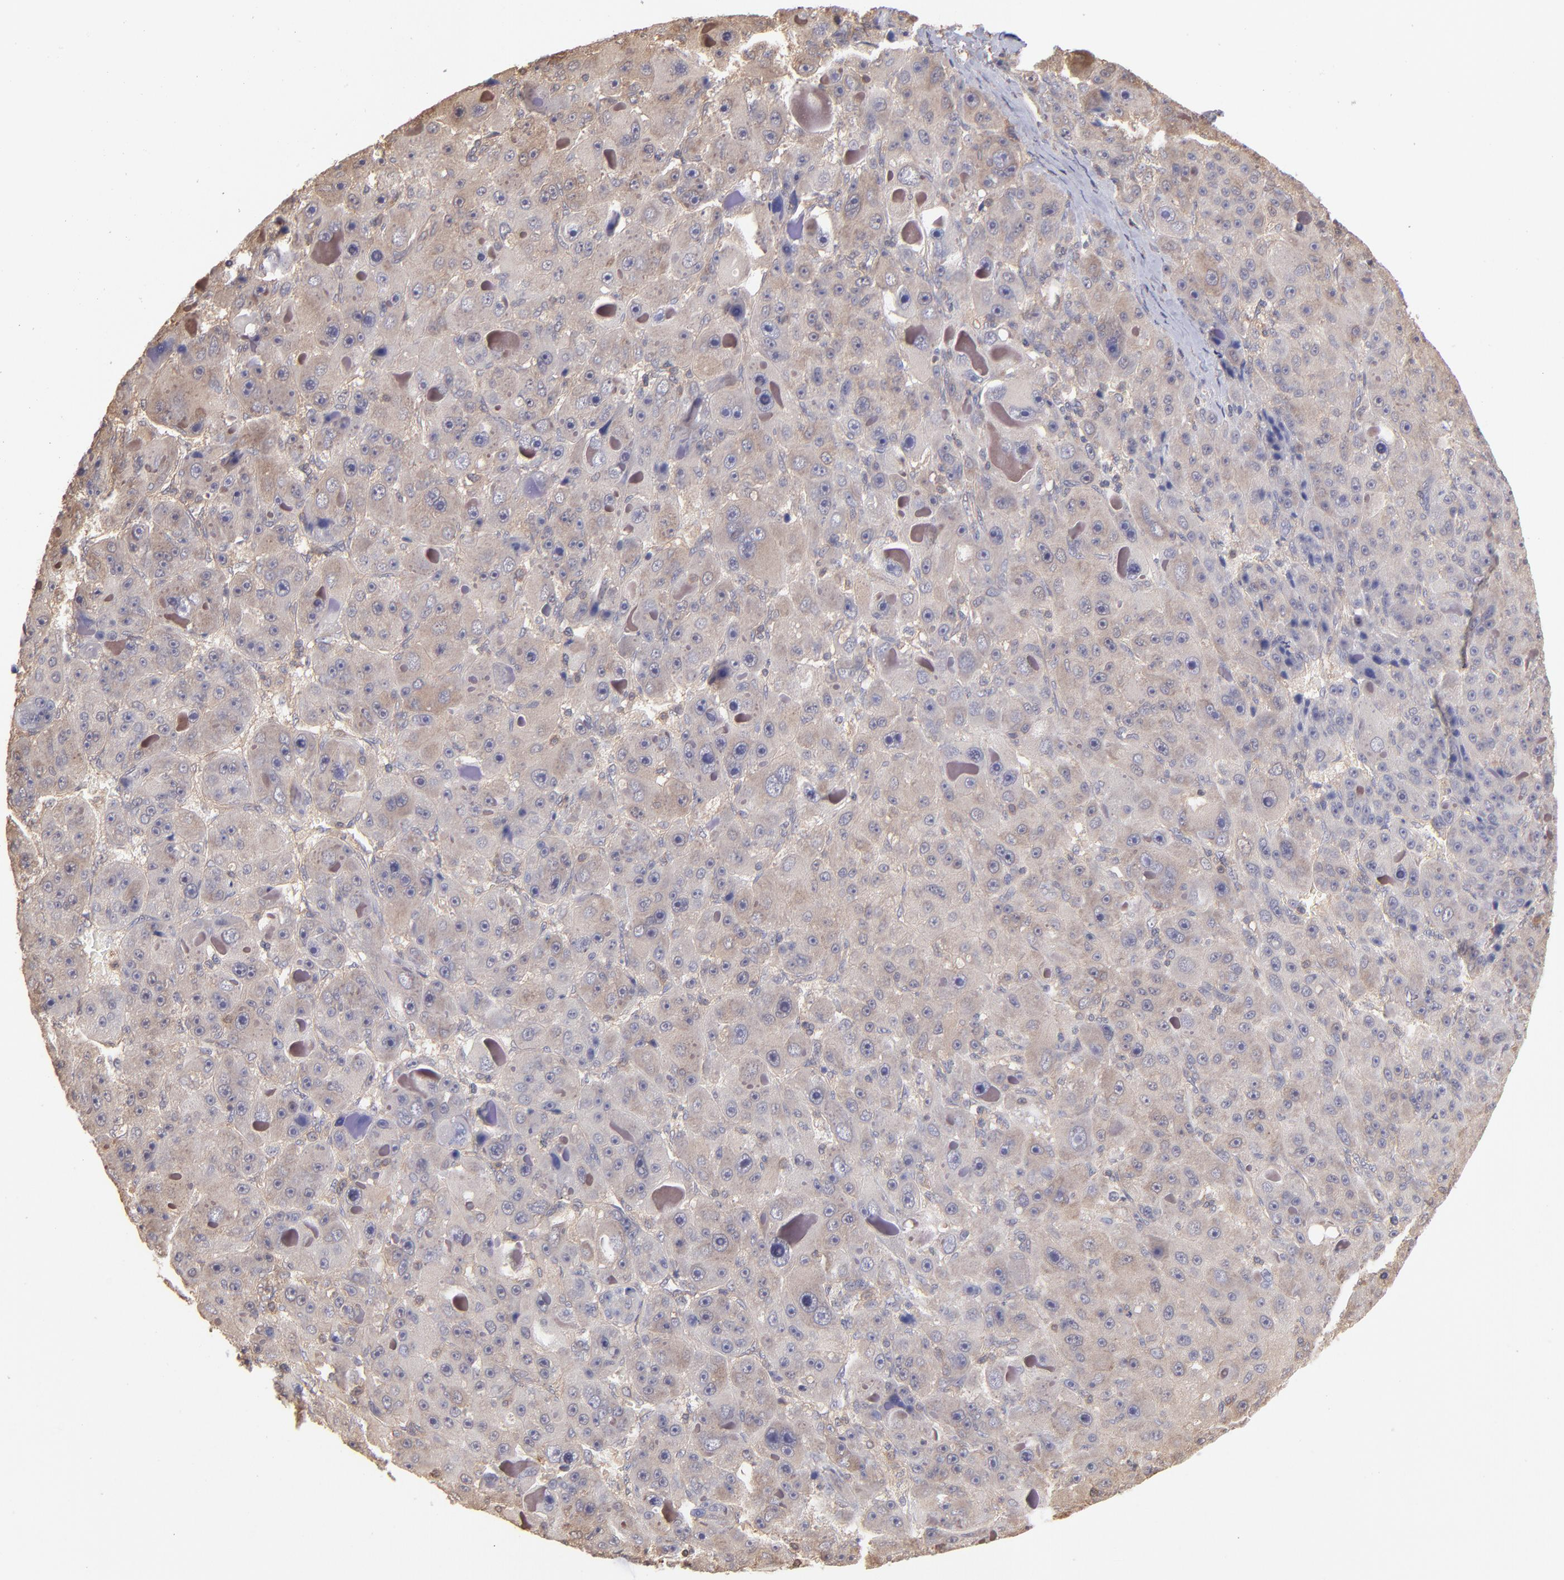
{"staining": {"intensity": "weak", "quantity": "25%-75%", "location": "cytoplasmic/membranous"}, "tissue": "liver cancer", "cell_type": "Tumor cells", "image_type": "cancer", "snomed": [{"axis": "morphology", "description": "Carcinoma, Hepatocellular, NOS"}, {"axis": "topography", "description": "Liver"}], "caption": "A photomicrograph showing weak cytoplasmic/membranous staining in approximately 25%-75% of tumor cells in liver hepatocellular carcinoma, as visualized by brown immunohistochemical staining.", "gene": "MAP2K2", "patient": {"sex": "male", "age": 76}}